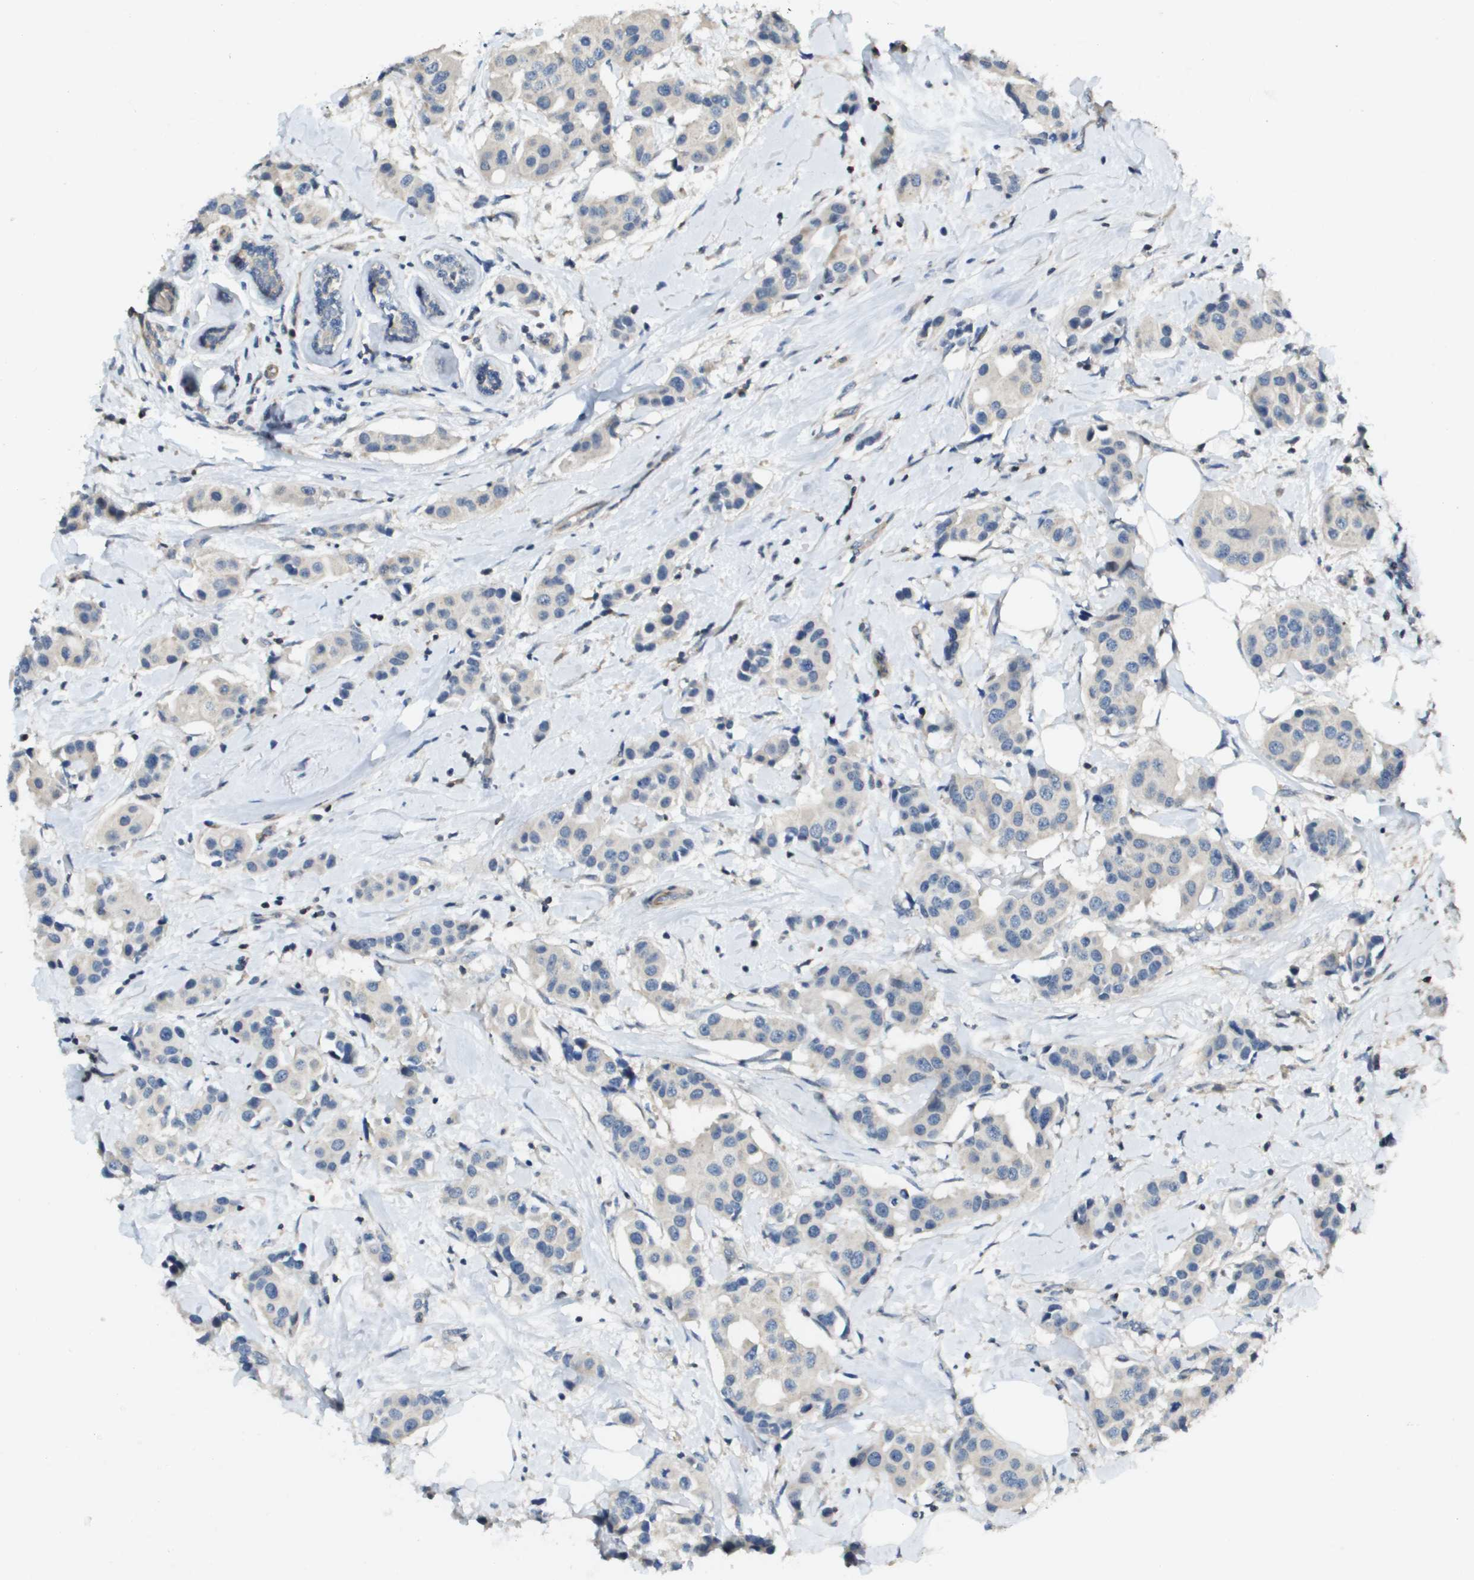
{"staining": {"intensity": "negative", "quantity": "none", "location": "none"}, "tissue": "breast cancer", "cell_type": "Tumor cells", "image_type": "cancer", "snomed": [{"axis": "morphology", "description": "Normal tissue, NOS"}, {"axis": "morphology", "description": "Duct carcinoma"}, {"axis": "topography", "description": "Breast"}], "caption": "The IHC image has no significant staining in tumor cells of breast invasive ductal carcinoma tissue.", "gene": "SCN4B", "patient": {"sex": "female", "age": 39}}